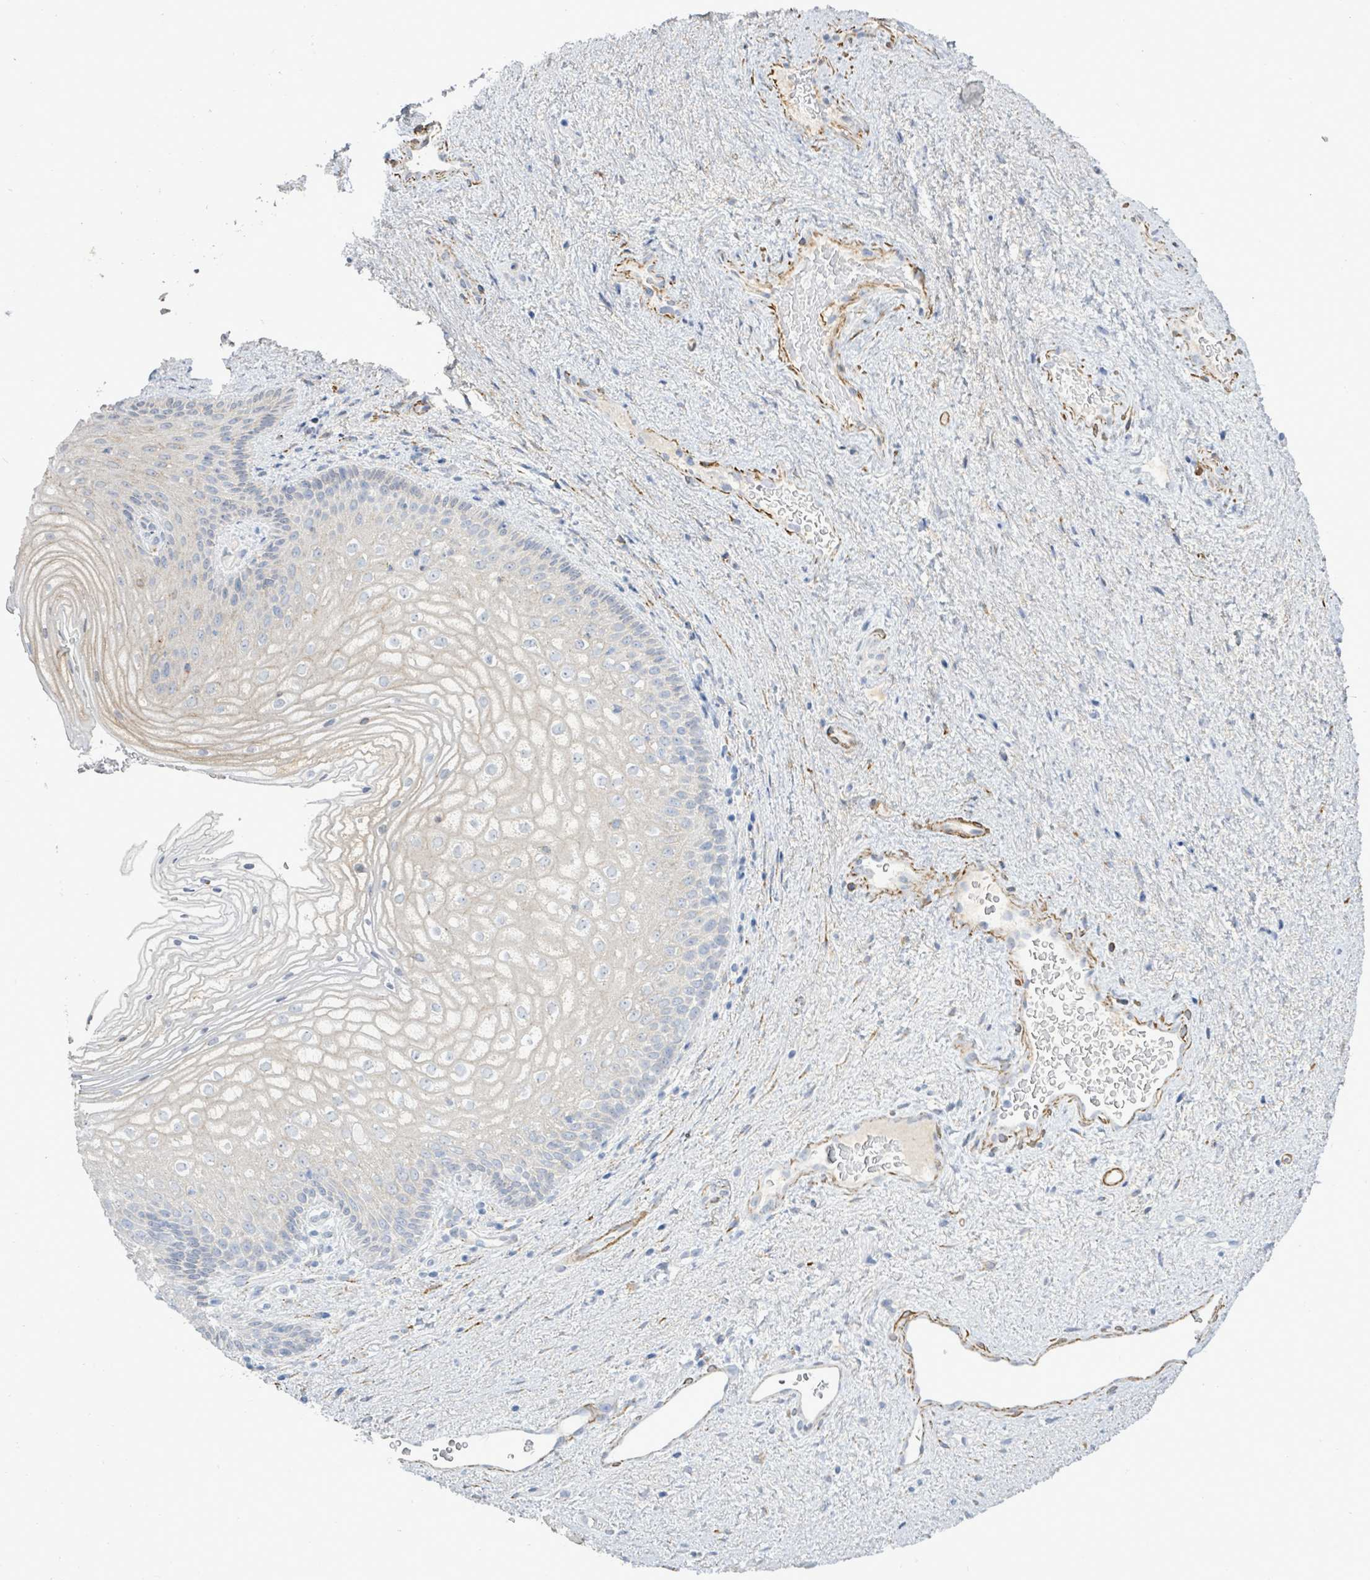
{"staining": {"intensity": "negative", "quantity": "none", "location": "none"}, "tissue": "vagina", "cell_type": "Squamous epithelial cells", "image_type": "normal", "snomed": [{"axis": "morphology", "description": "Normal tissue, NOS"}, {"axis": "topography", "description": "Vagina"}], "caption": "The photomicrograph displays no staining of squamous epithelial cells in benign vagina.", "gene": "DMRTC1B", "patient": {"sex": "female", "age": 47}}